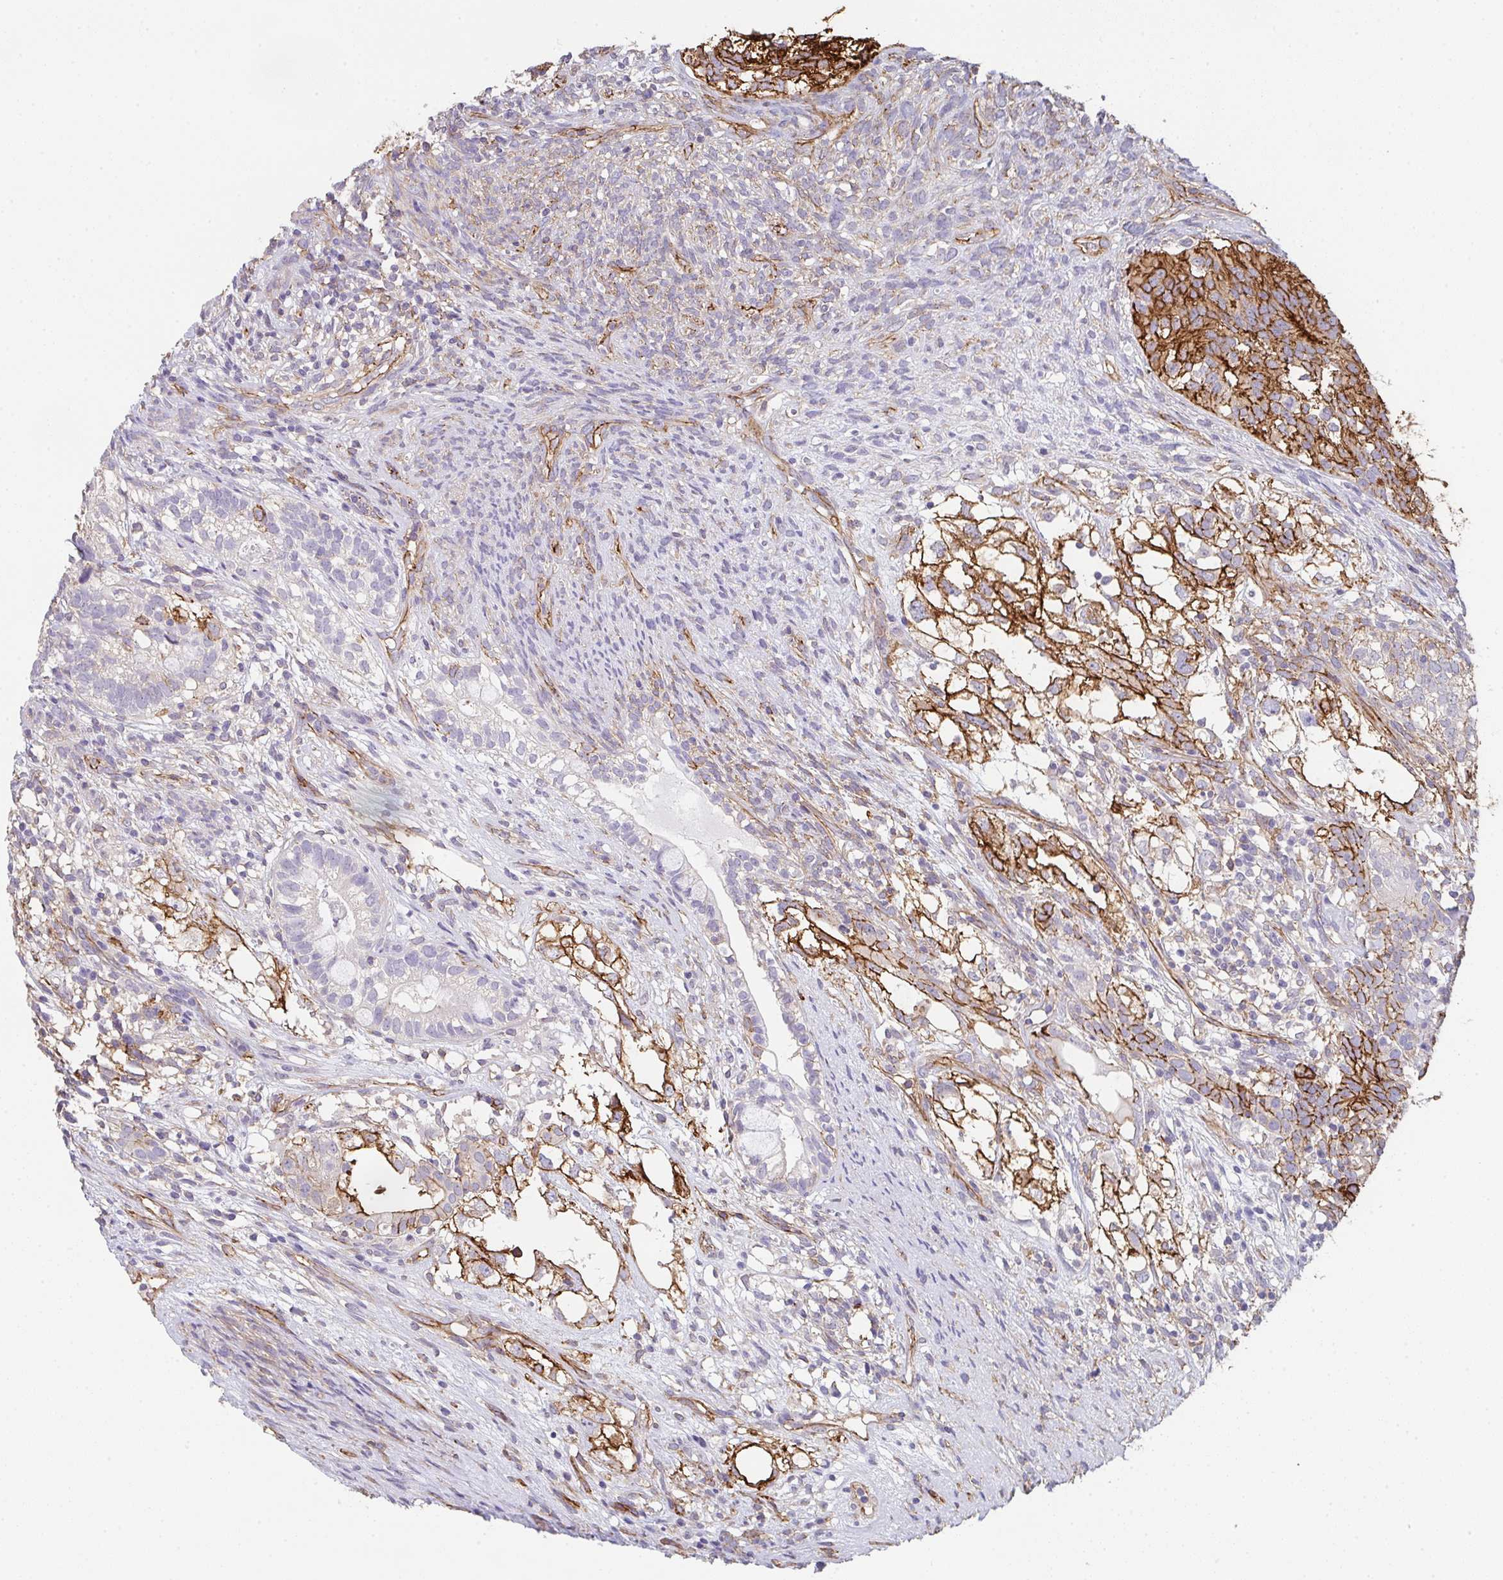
{"staining": {"intensity": "strong", "quantity": "25%-75%", "location": "cytoplasmic/membranous"}, "tissue": "testis cancer", "cell_type": "Tumor cells", "image_type": "cancer", "snomed": [{"axis": "morphology", "description": "Seminoma, NOS"}, {"axis": "morphology", "description": "Carcinoma, Embryonal, NOS"}, {"axis": "topography", "description": "Testis"}], "caption": "Immunohistochemistry histopathology image of testis cancer (embryonal carcinoma) stained for a protein (brown), which demonstrates high levels of strong cytoplasmic/membranous staining in approximately 25%-75% of tumor cells.", "gene": "DBN1", "patient": {"sex": "male", "age": 41}}